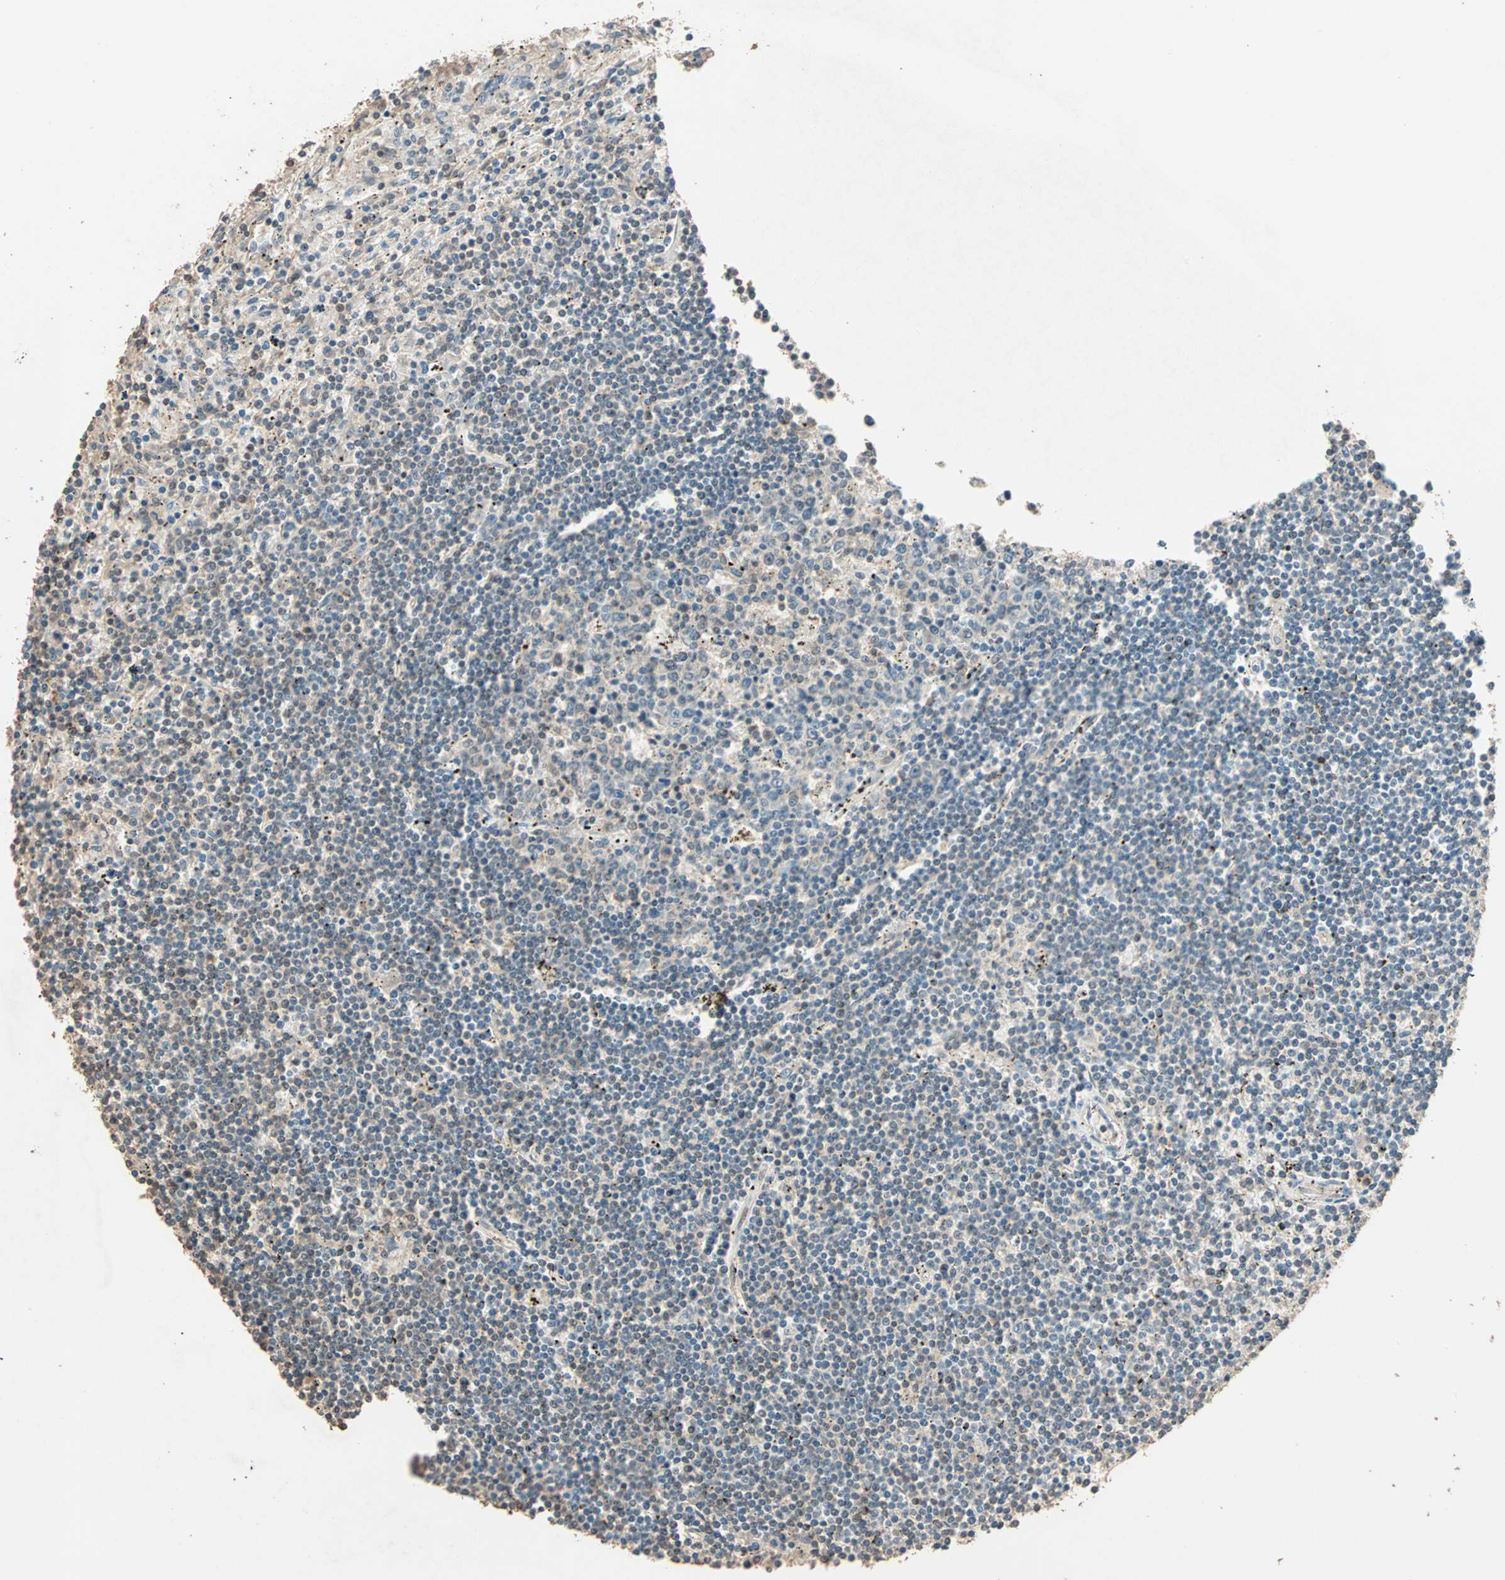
{"staining": {"intensity": "weak", "quantity": "<25%", "location": "cytoplasmic/membranous,nuclear"}, "tissue": "lymphoma", "cell_type": "Tumor cells", "image_type": "cancer", "snomed": [{"axis": "morphology", "description": "Malignant lymphoma, non-Hodgkin's type, Low grade"}, {"axis": "topography", "description": "Spleen"}], "caption": "Immunohistochemistry of low-grade malignant lymphoma, non-Hodgkin's type demonstrates no staining in tumor cells.", "gene": "ZBTB33", "patient": {"sex": "male", "age": 76}}